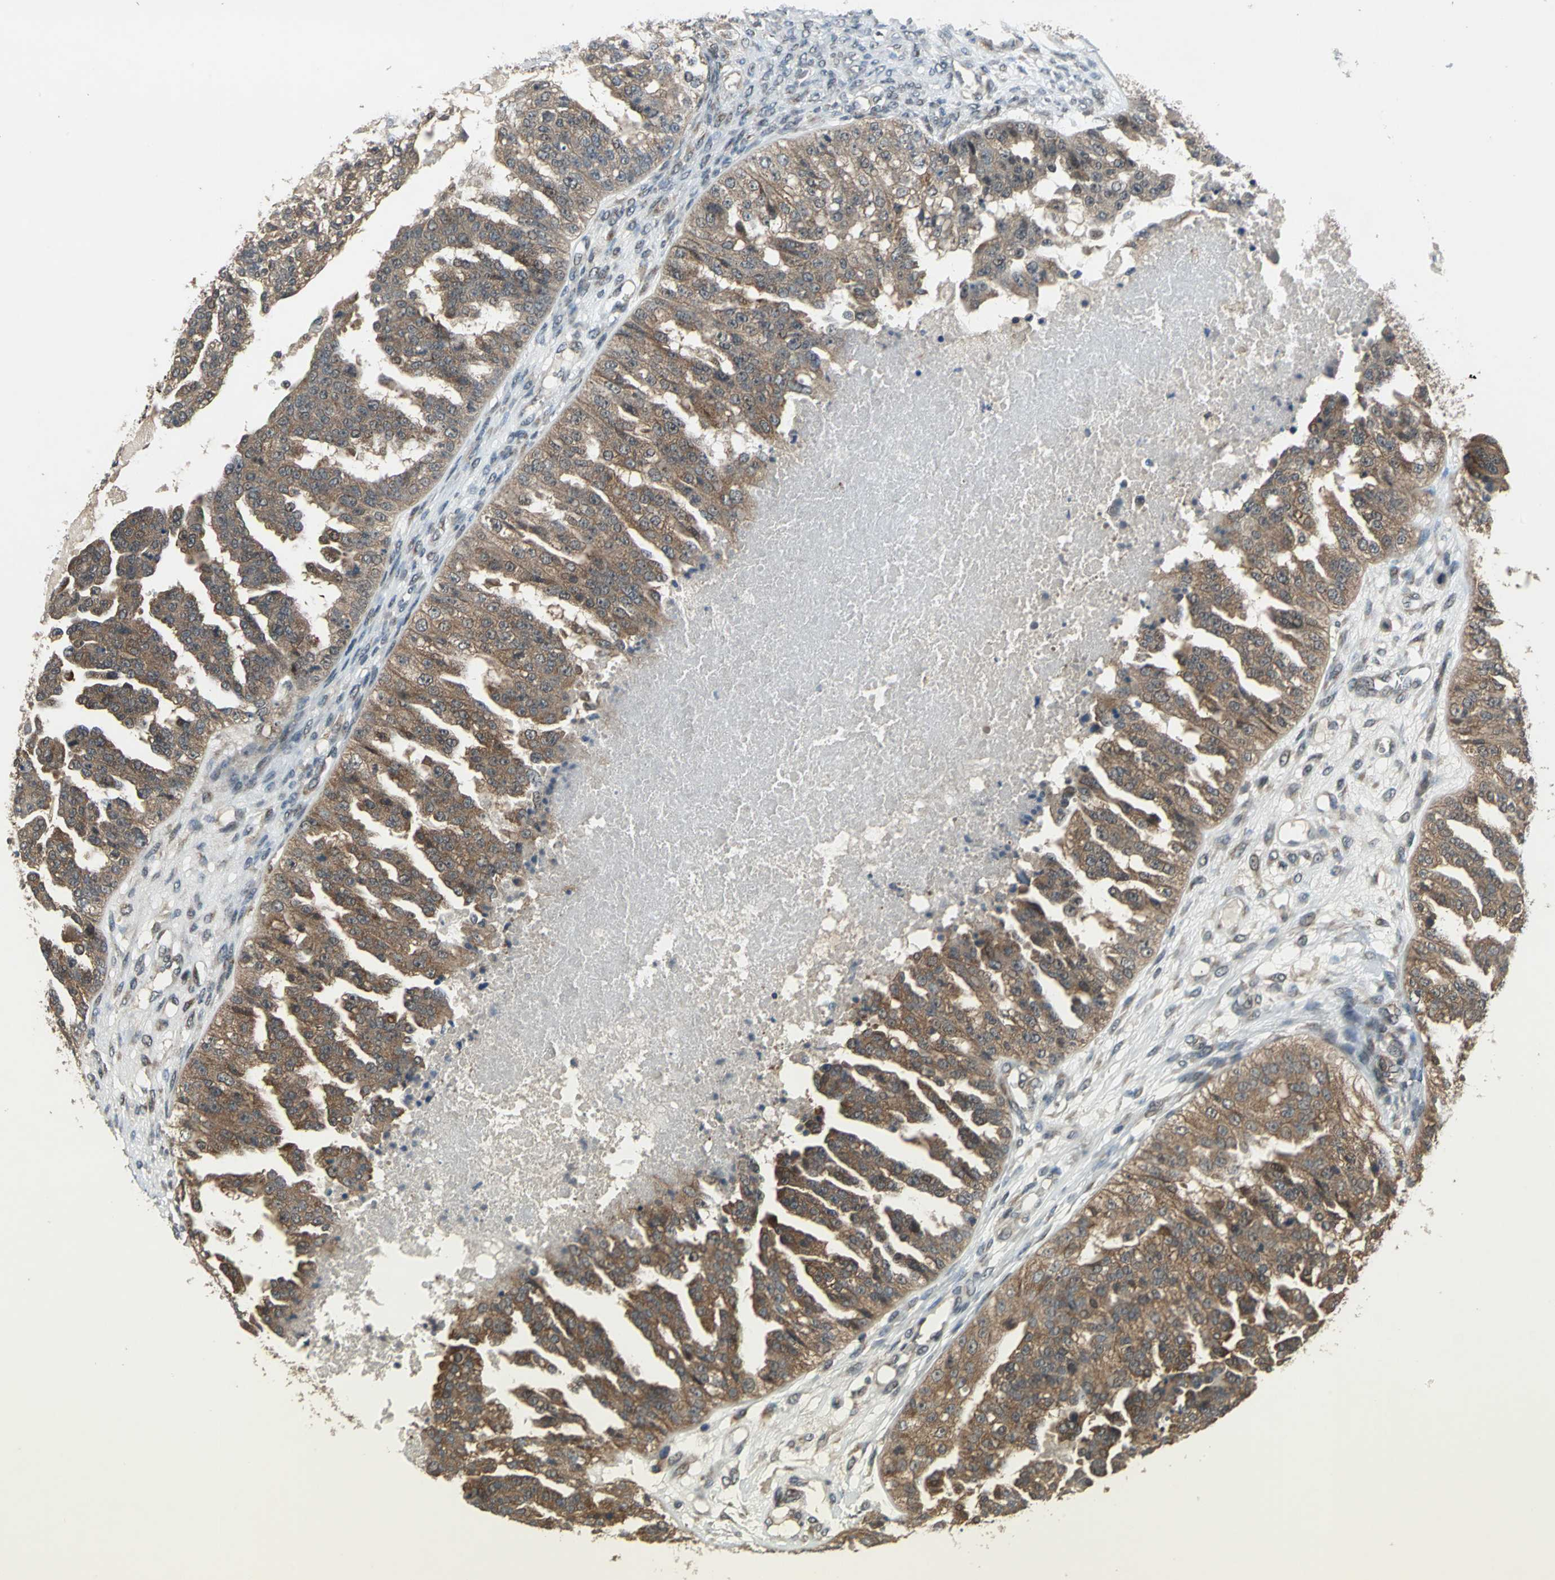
{"staining": {"intensity": "moderate", "quantity": ">75%", "location": "cytoplasmic/membranous"}, "tissue": "ovarian cancer", "cell_type": "Tumor cells", "image_type": "cancer", "snomed": [{"axis": "morphology", "description": "Carcinoma, NOS"}, {"axis": "topography", "description": "Soft tissue"}, {"axis": "topography", "description": "Ovary"}], "caption": "Immunohistochemical staining of ovarian cancer (carcinoma) shows medium levels of moderate cytoplasmic/membranous protein positivity in about >75% of tumor cells.", "gene": "NFKBIE", "patient": {"sex": "female", "age": 54}}